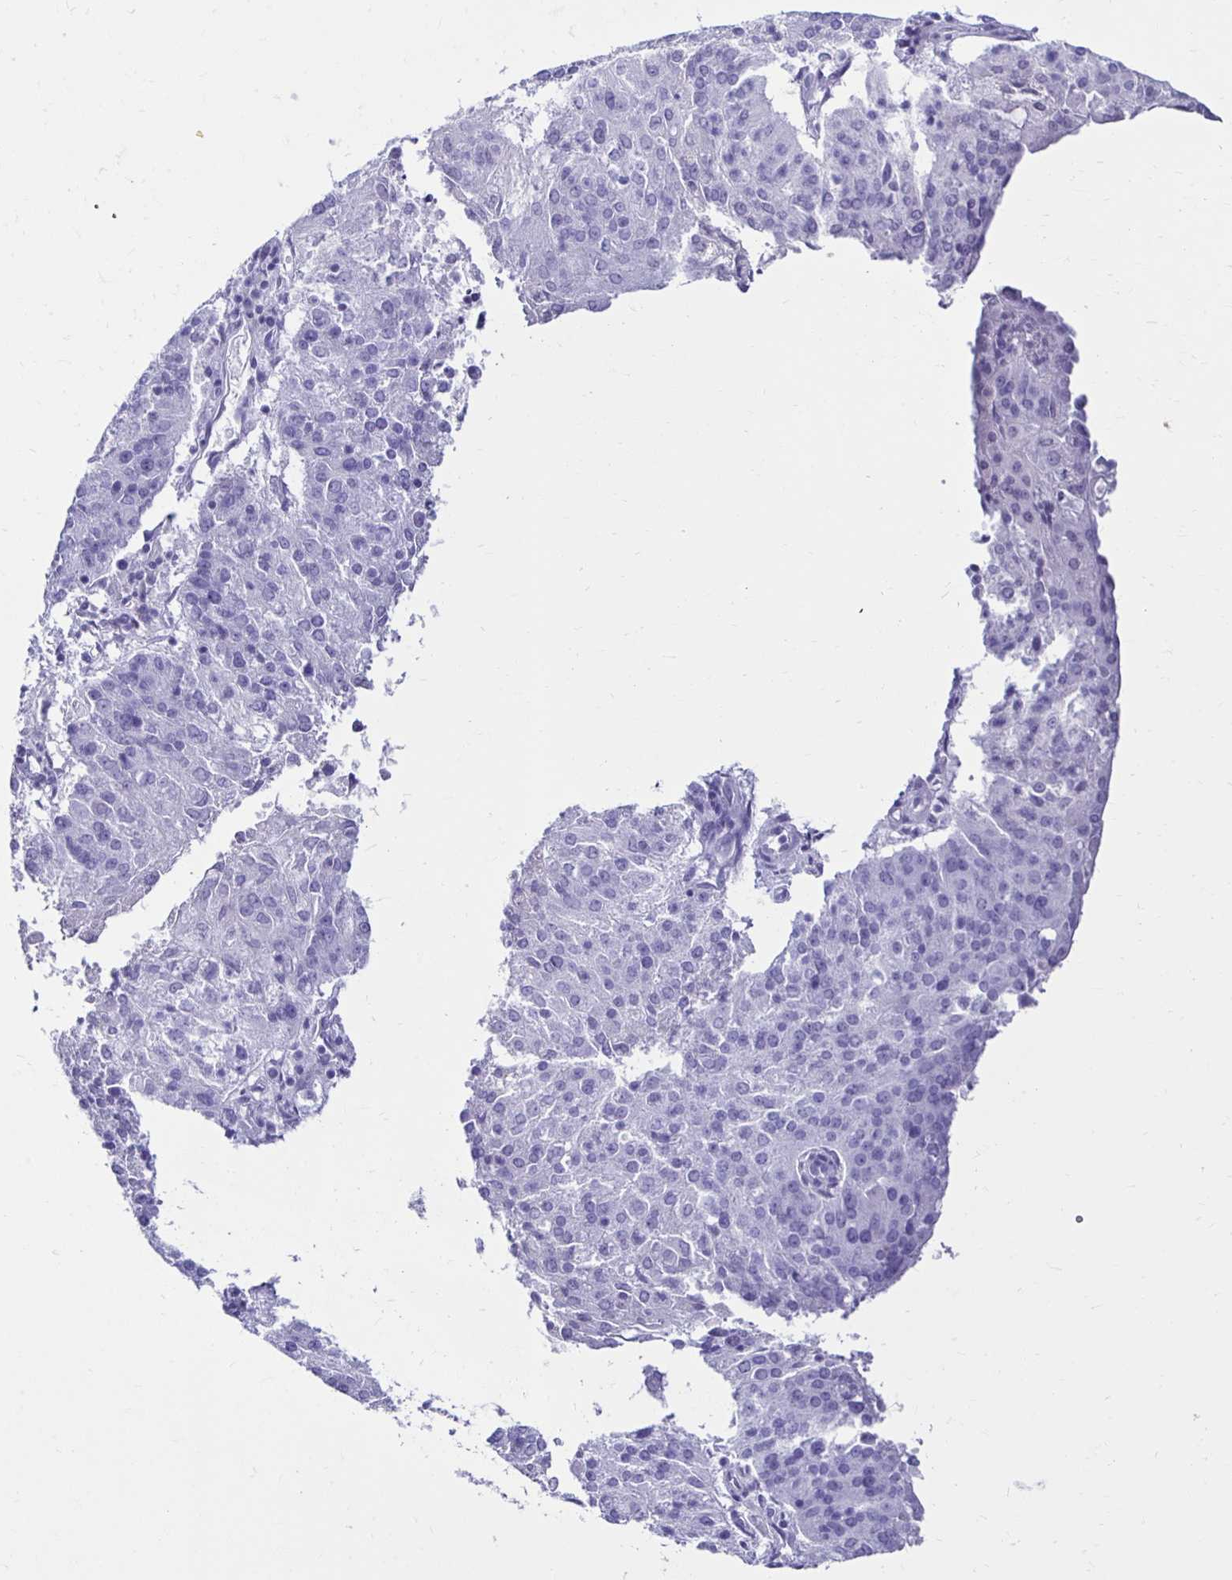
{"staining": {"intensity": "negative", "quantity": "none", "location": "none"}, "tissue": "endometrial cancer", "cell_type": "Tumor cells", "image_type": "cancer", "snomed": [{"axis": "morphology", "description": "Adenocarcinoma, NOS"}, {"axis": "topography", "description": "Endometrium"}], "caption": "IHC of endometrial cancer (adenocarcinoma) demonstrates no positivity in tumor cells. Nuclei are stained in blue.", "gene": "CST5", "patient": {"sex": "female", "age": 82}}